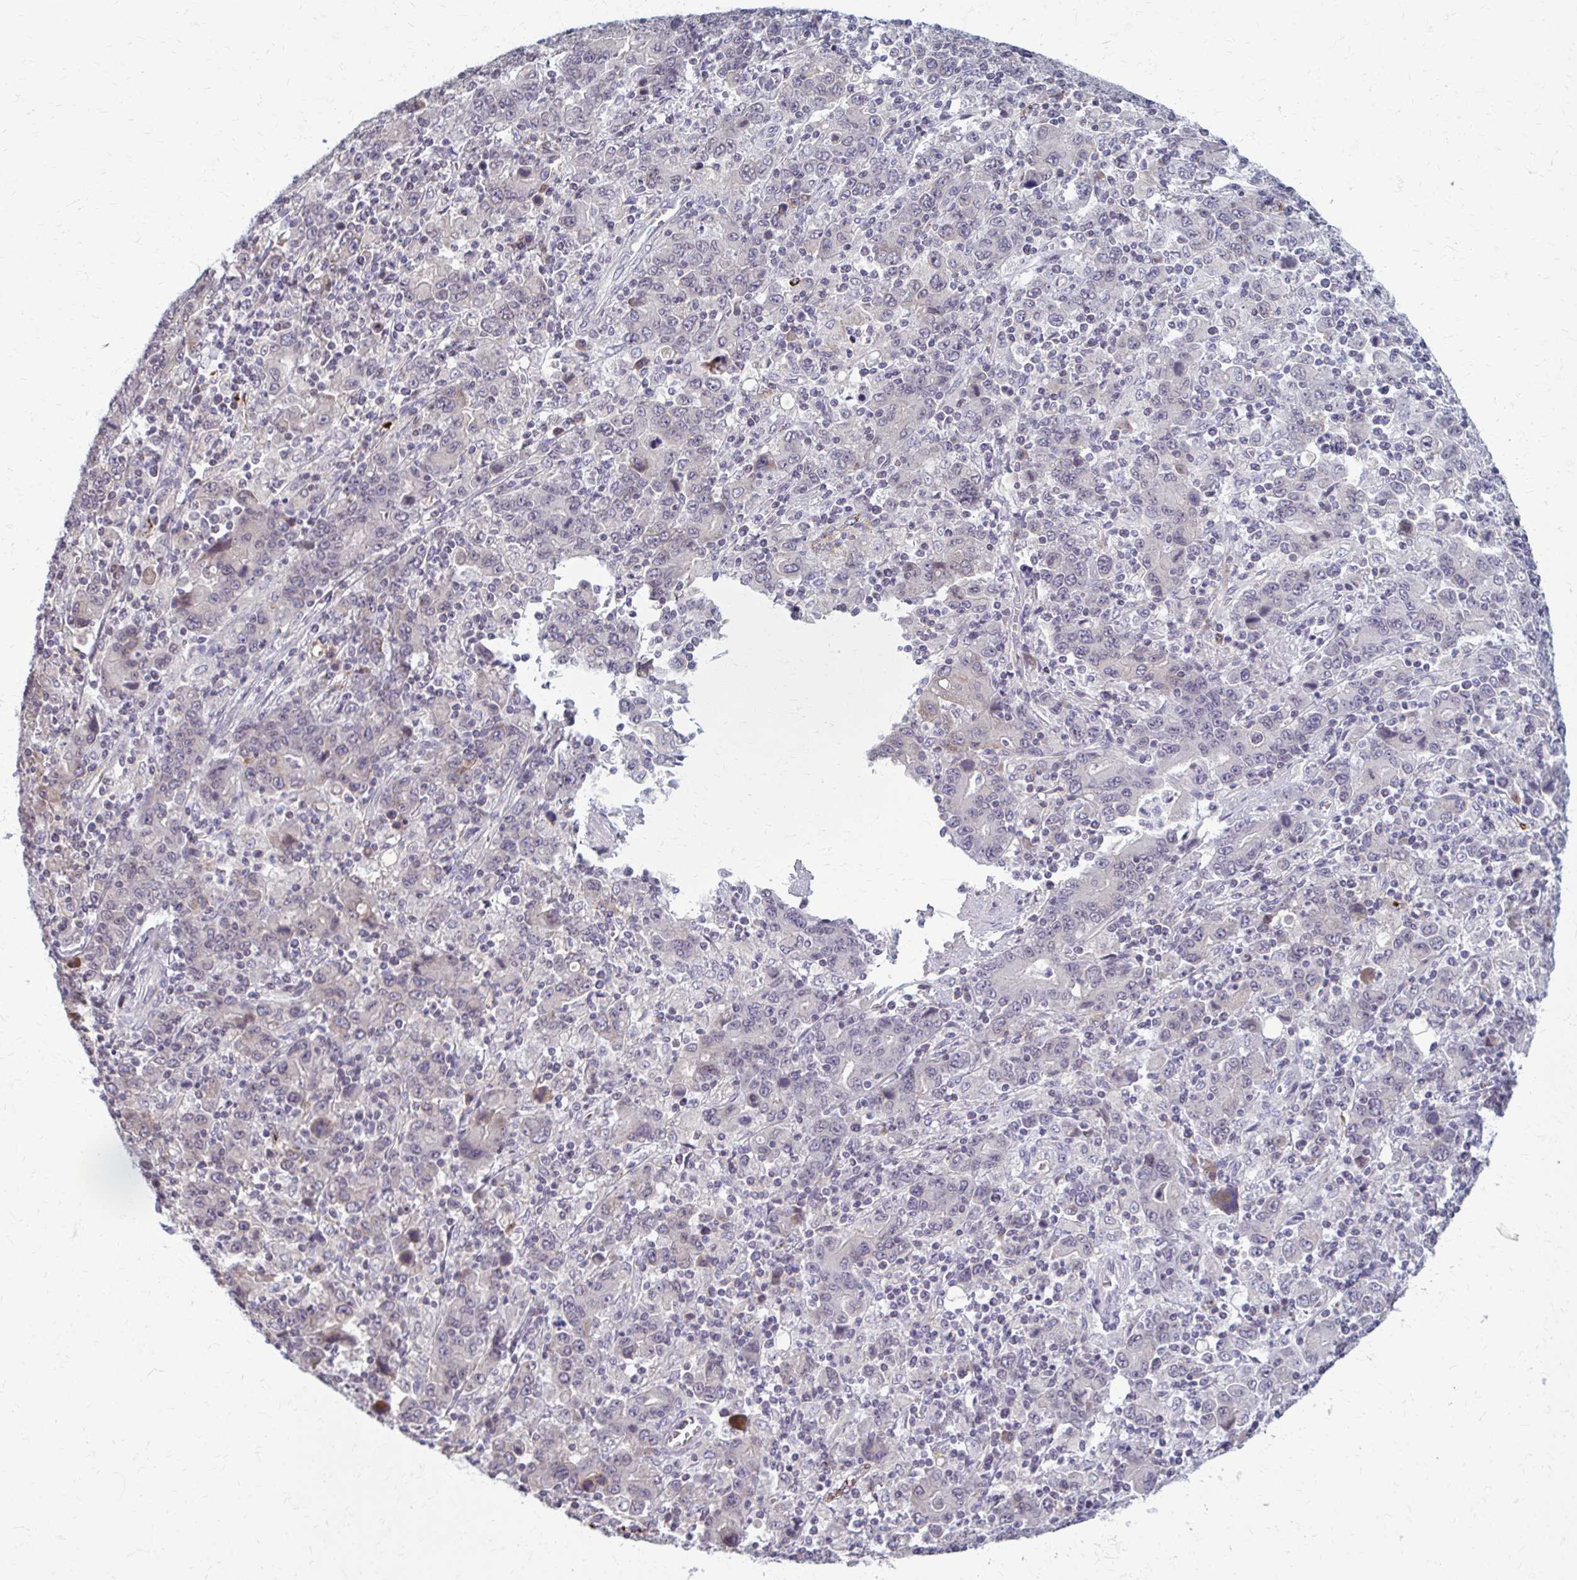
{"staining": {"intensity": "negative", "quantity": "none", "location": "none"}, "tissue": "stomach cancer", "cell_type": "Tumor cells", "image_type": "cancer", "snomed": [{"axis": "morphology", "description": "Adenocarcinoma, NOS"}, {"axis": "topography", "description": "Stomach, upper"}], "caption": "A histopathology image of stomach cancer (adenocarcinoma) stained for a protein exhibits no brown staining in tumor cells. (DAB (3,3'-diaminobenzidine) immunohistochemistry, high magnification).", "gene": "MCRIP2", "patient": {"sex": "male", "age": 69}}